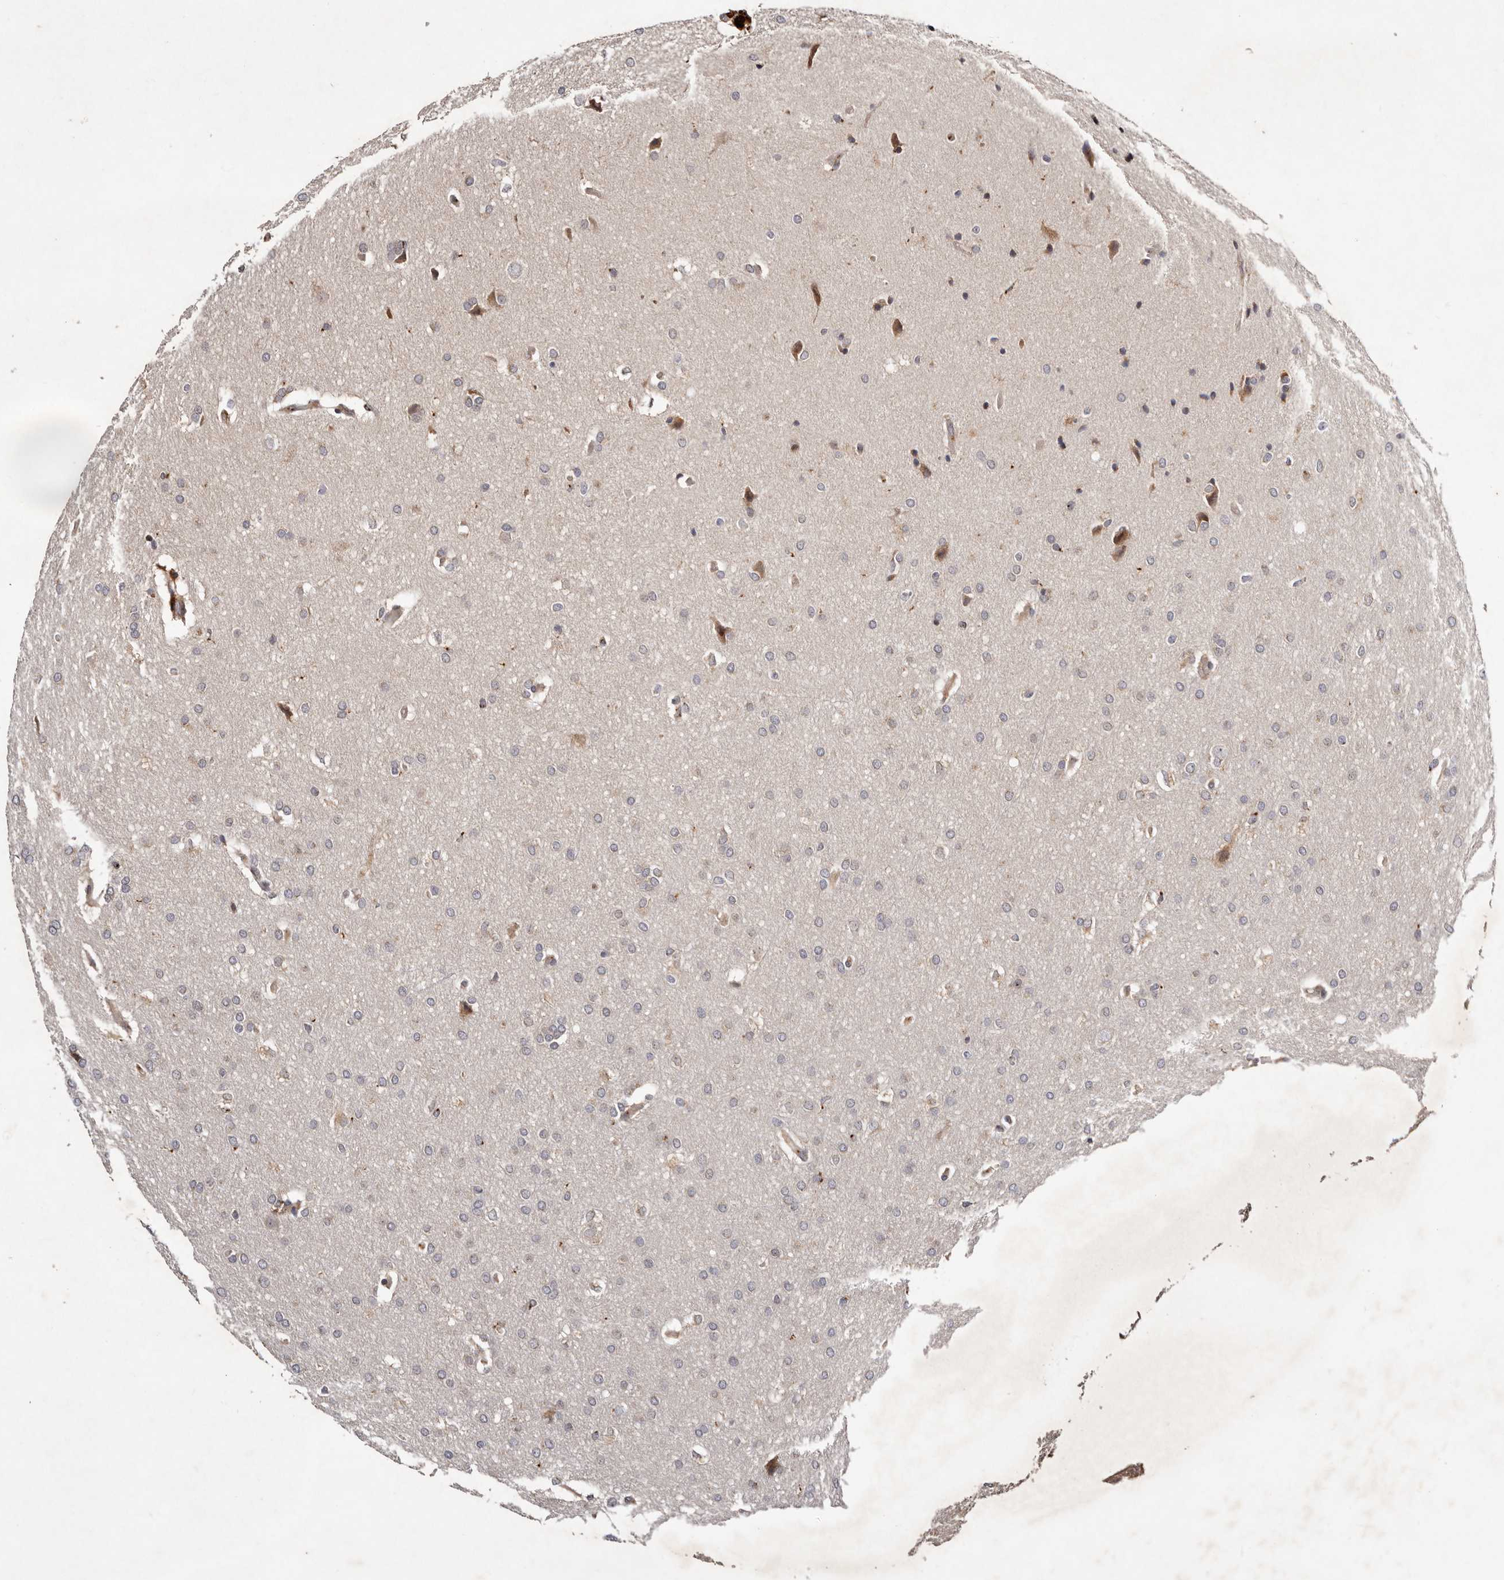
{"staining": {"intensity": "weak", "quantity": "<25%", "location": "cytoplasmic/membranous"}, "tissue": "glioma", "cell_type": "Tumor cells", "image_type": "cancer", "snomed": [{"axis": "morphology", "description": "Glioma, malignant, Low grade"}, {"axis": "topography", "description": "Brain"}], "caption": "There is no significant positivity in tumor cells of malignant low-grade glioma.", "gene": "DACT2", "patient": {"sex": "female", "age": 37}}